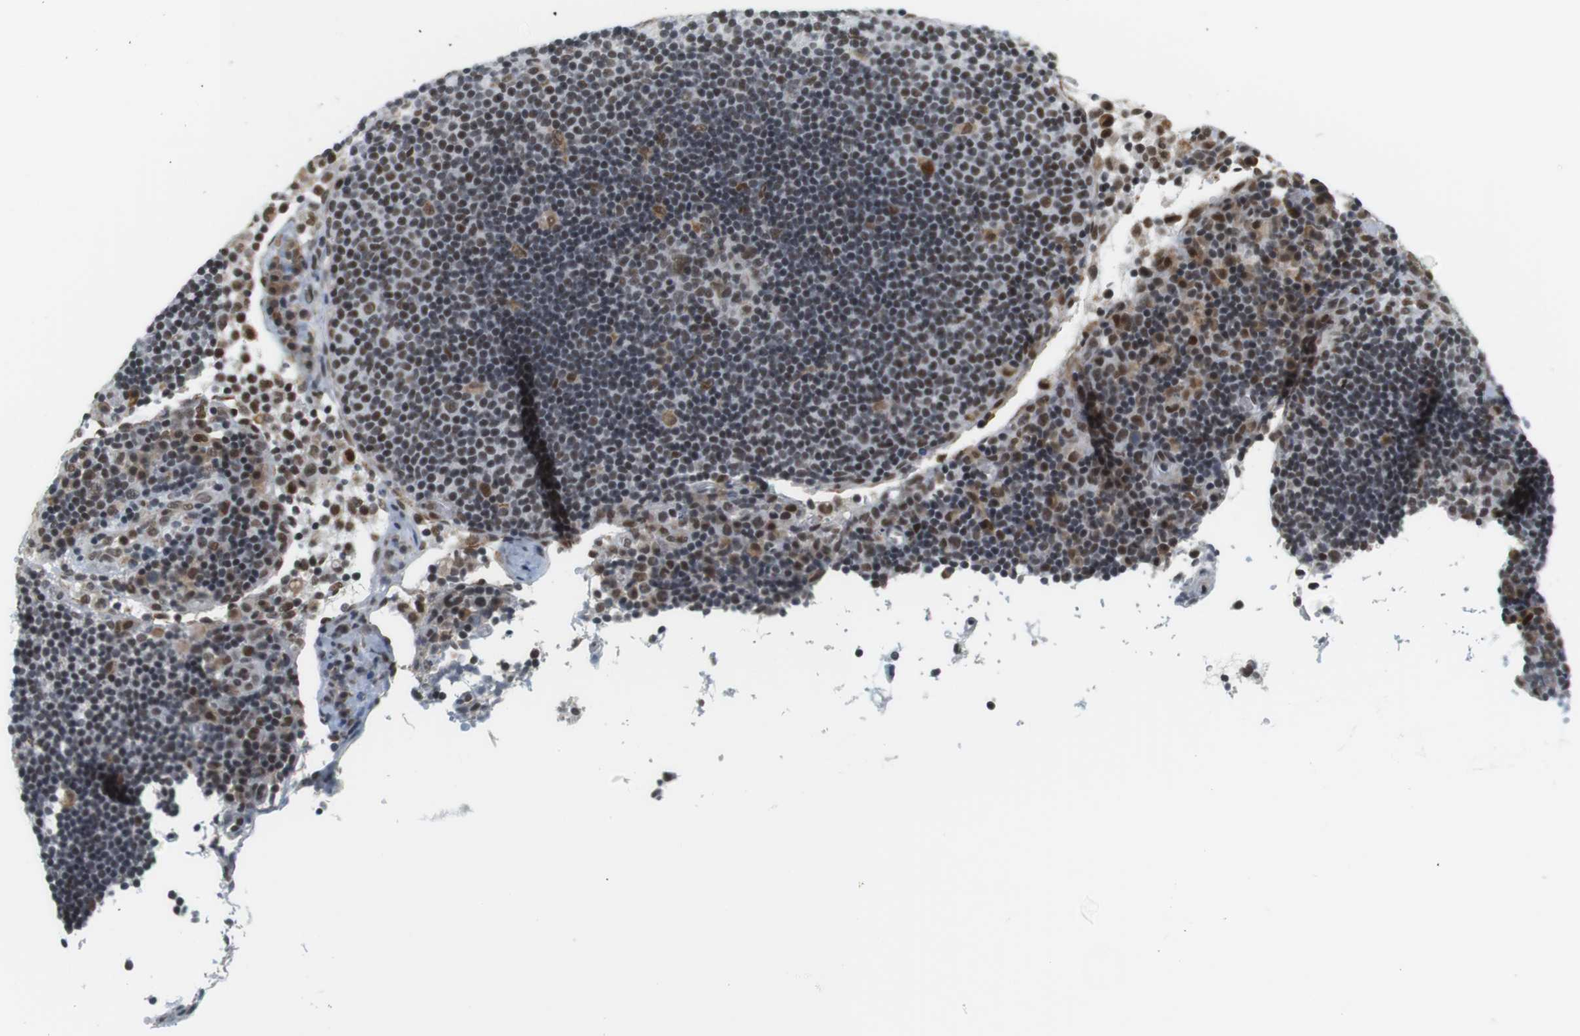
{"staining": {"intensity": "weak", "quantity": "25%-75%", "location": "nuclear"}, "tissue": "lymph node", "cell_type": "Germinal center cells", "image_type": "normal", "snomed": [{"axis": "morphology", "description": "Normal tissue, NOS"}, {"axis": "topography", "description": "Lymph node"}], "caption": "Immunohistochemistry of unremarkable lymph node demonstrates low levels of weak nuclear expression in approximately 25%-75% of germinal center cells. (DAB (3,3'-diaminobenzidine) = brown stain, brightfield microscopy at high magnification).", "gene": "RNF38", "patient": {"sex": "female", "age": 53}}